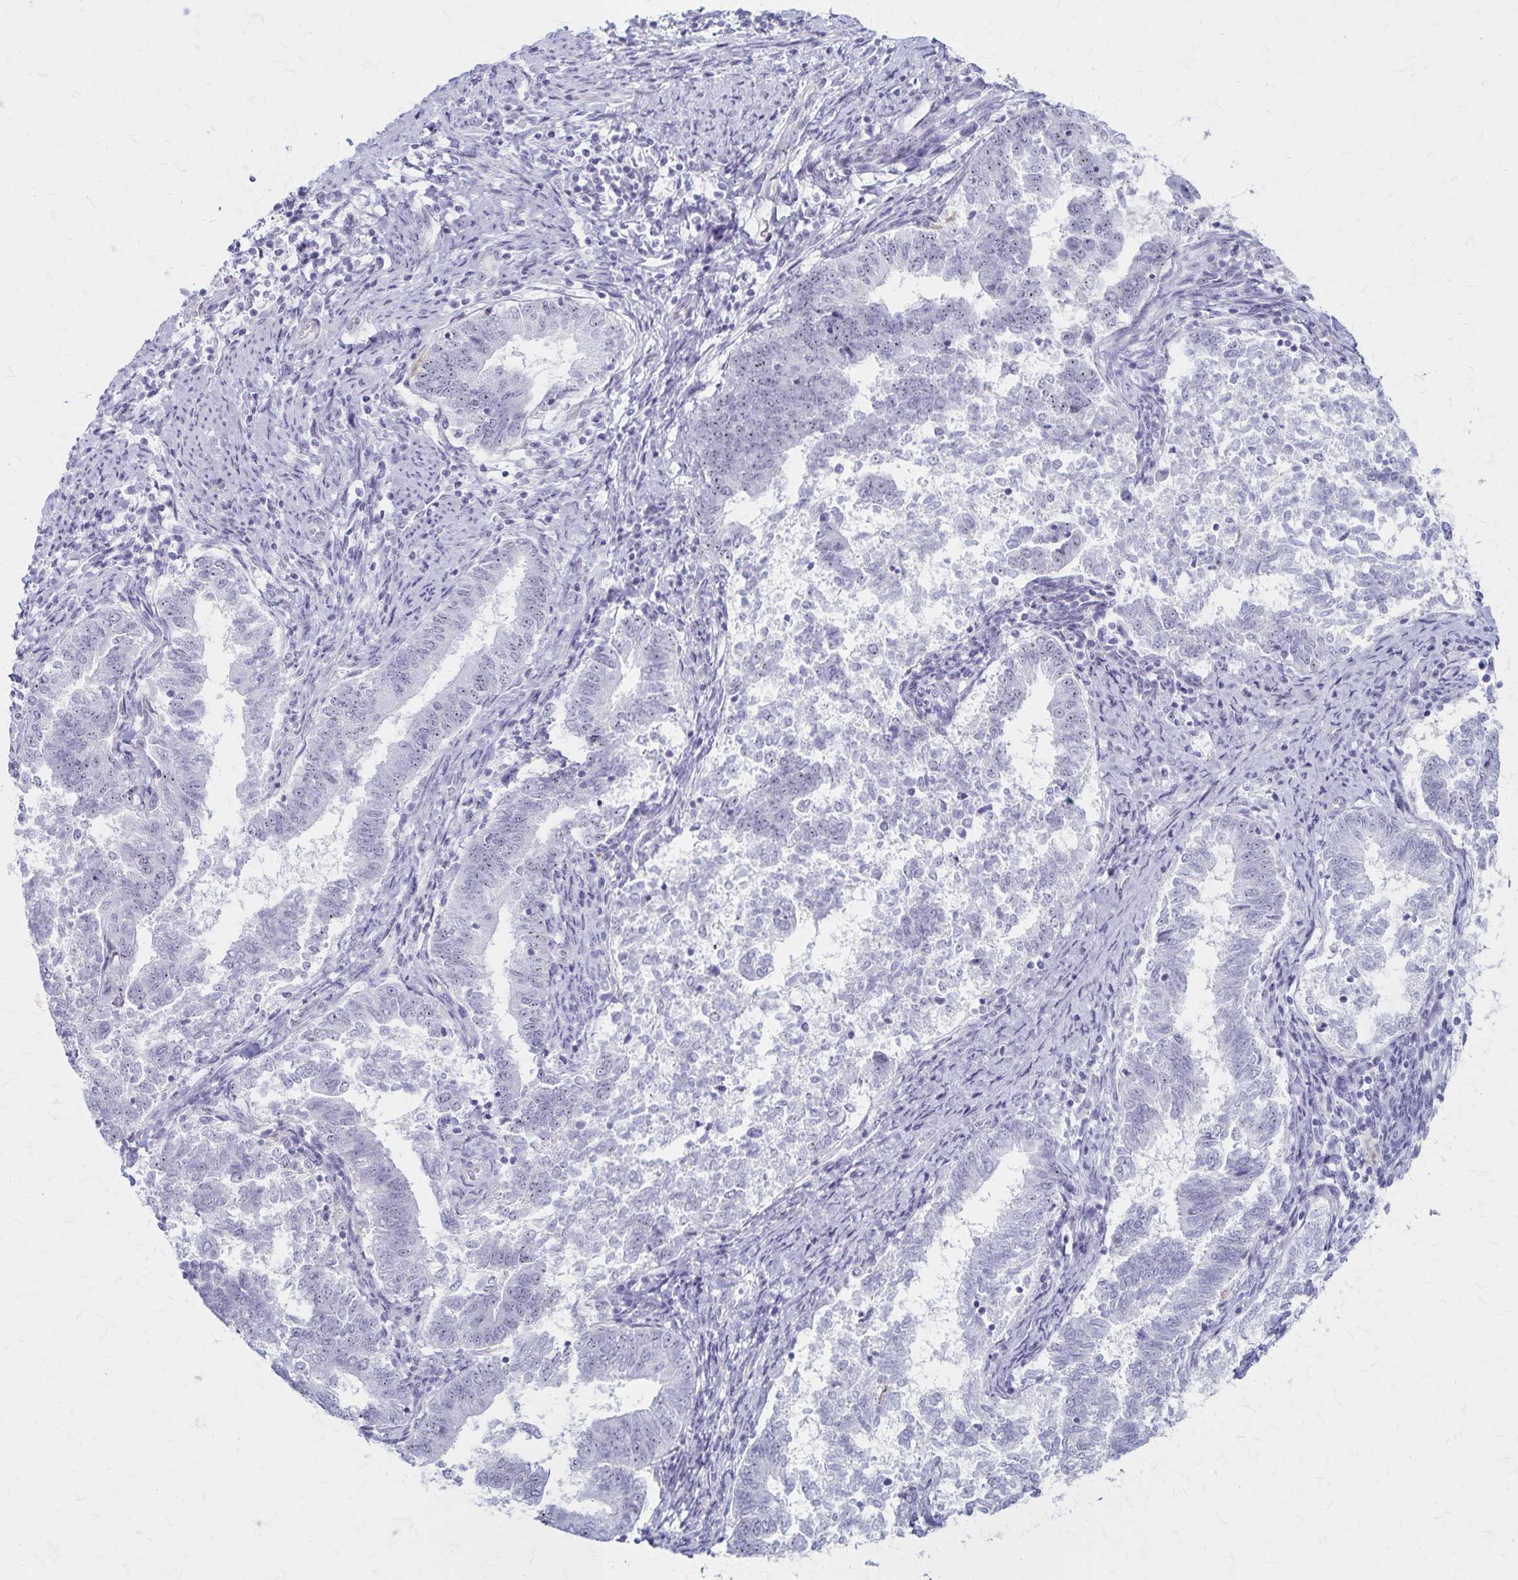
{"staining": {"intensity": "negative", "quantity": "none", "location": "none"}, "tissue": "endometrial cancer", "cell_type": "Tumor cells", "image_type": "cancer", "snomed": [{"axis": "morphology", "description": "Adenocarcinoma, NOS"}, {"axis": "topography", "description": "Endometrium"}], "caption": "Image shows no protein positivity in tumor cells of endometrial cancer (adenocarcinoma) tissue.", "gene": "DLK2", "patient": {"sex": "female", "age": 65}}